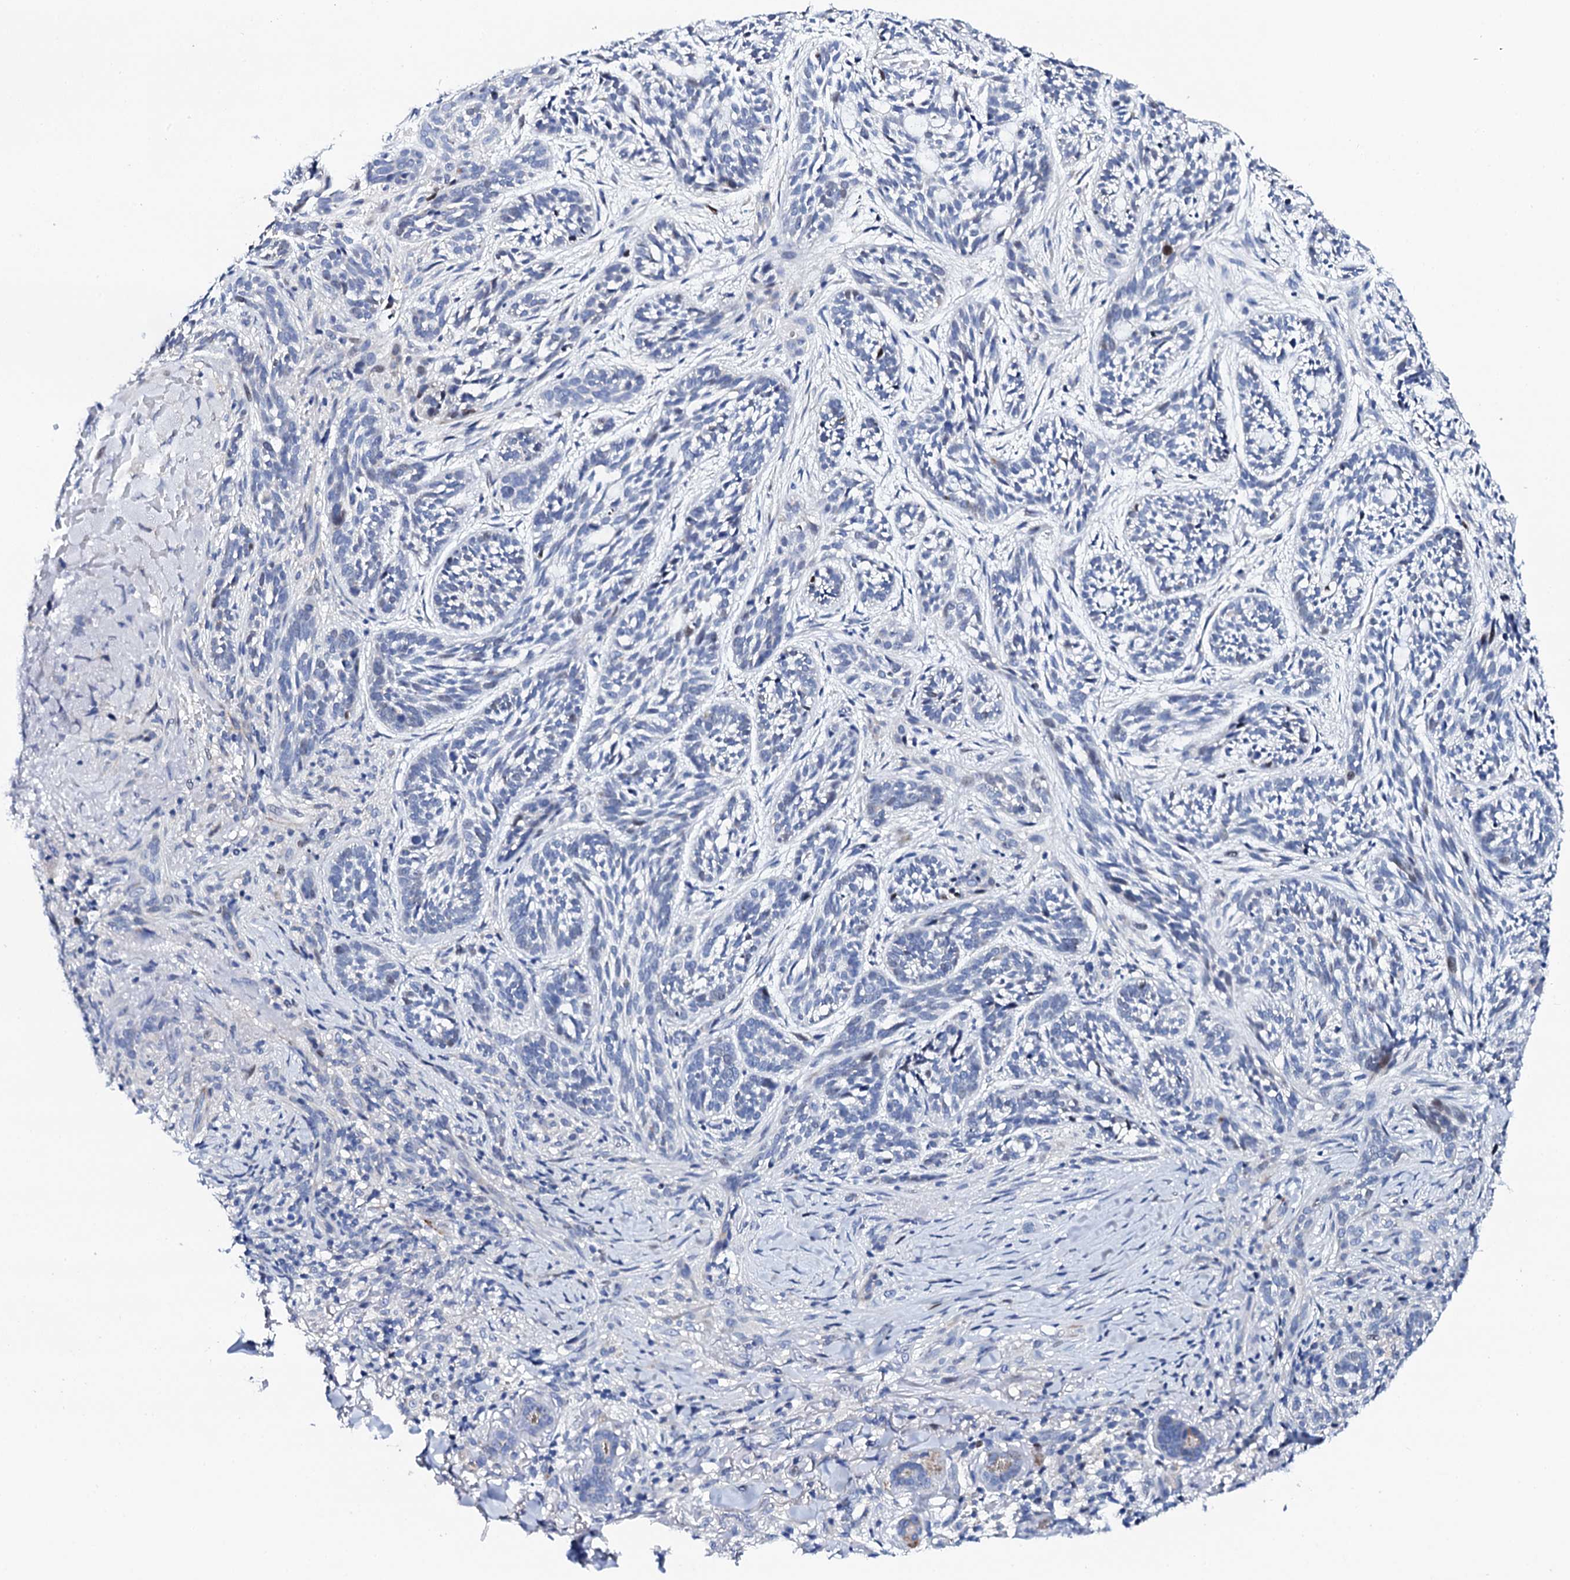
{"staining": {"intensity": "negative", "quantity": "none", "location": "none"}, "tissue": "skin cancer", "cell_type": "Tumor cells", "image_type": "cancer", "snomed": [{"axis": "morphology", "description": "Basal cell carcinoma"}, {"axis": "topography", "description": "Skin"}], "caption": "Tumor cells are negative for brown protein staining in skin cancer. (DAB immunohistochemistry visualized using brightfield microscopy, high magnification).", "gene": "NUDT13", "patient": {"sex": "male", "age": 71}}